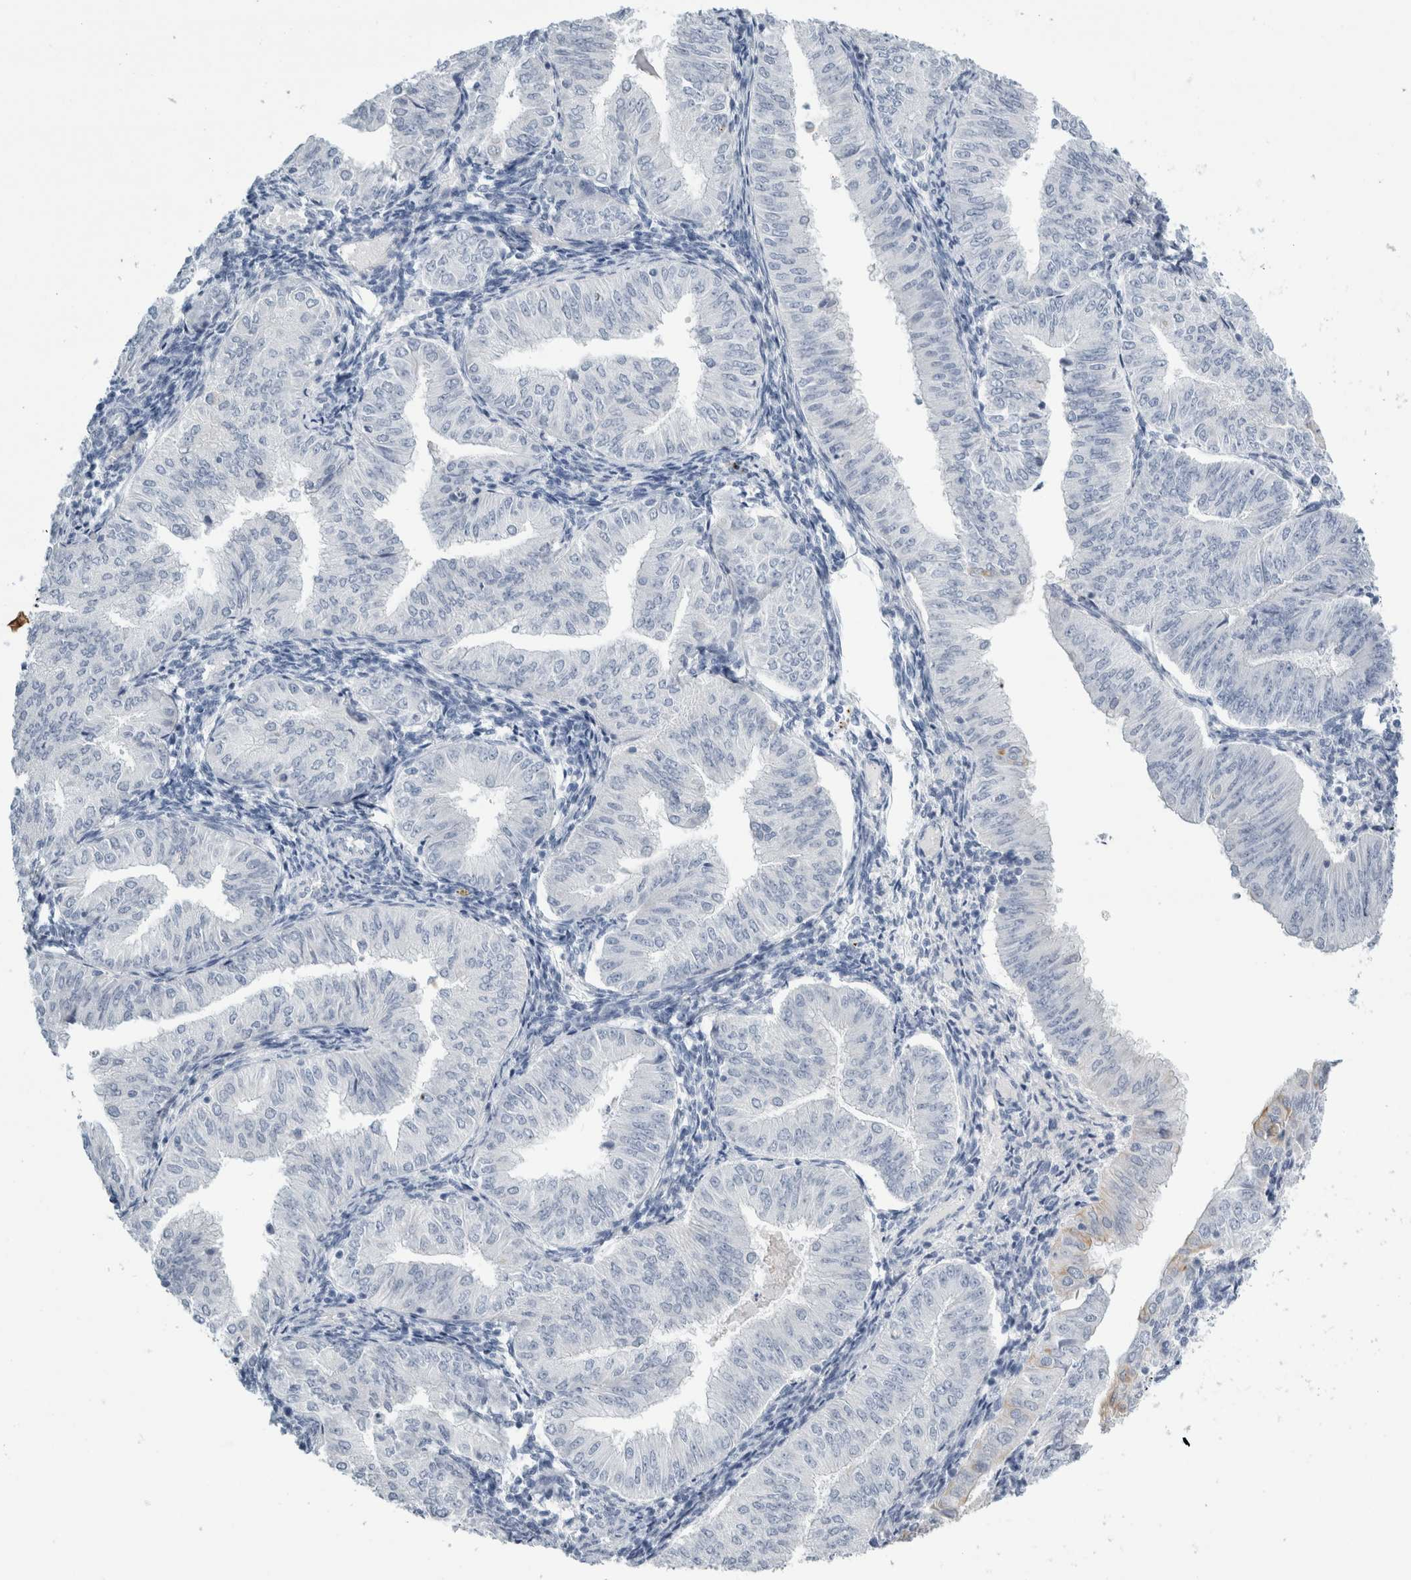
{"staining": {"intensity": "negative", "quantity": "none", "location": "none"}, "tissue": "endometrial cancer", "cell_type": "Tumor cells", "image_type": "cancer", "snomed": [{"axis": "morphology", "description": "Normal tissue, NOS"}, {"axis": "morphology", "description": "Adenocarcinoma, NOS"}, {"axis": "topography", "description": "Endometrium"}], "caption": "Tumor cells show no significant protein positivity in adenocarcinoma (endometrial).", "gene": "RPH3AL", "patient": {"sex": "female", "age": 53}}